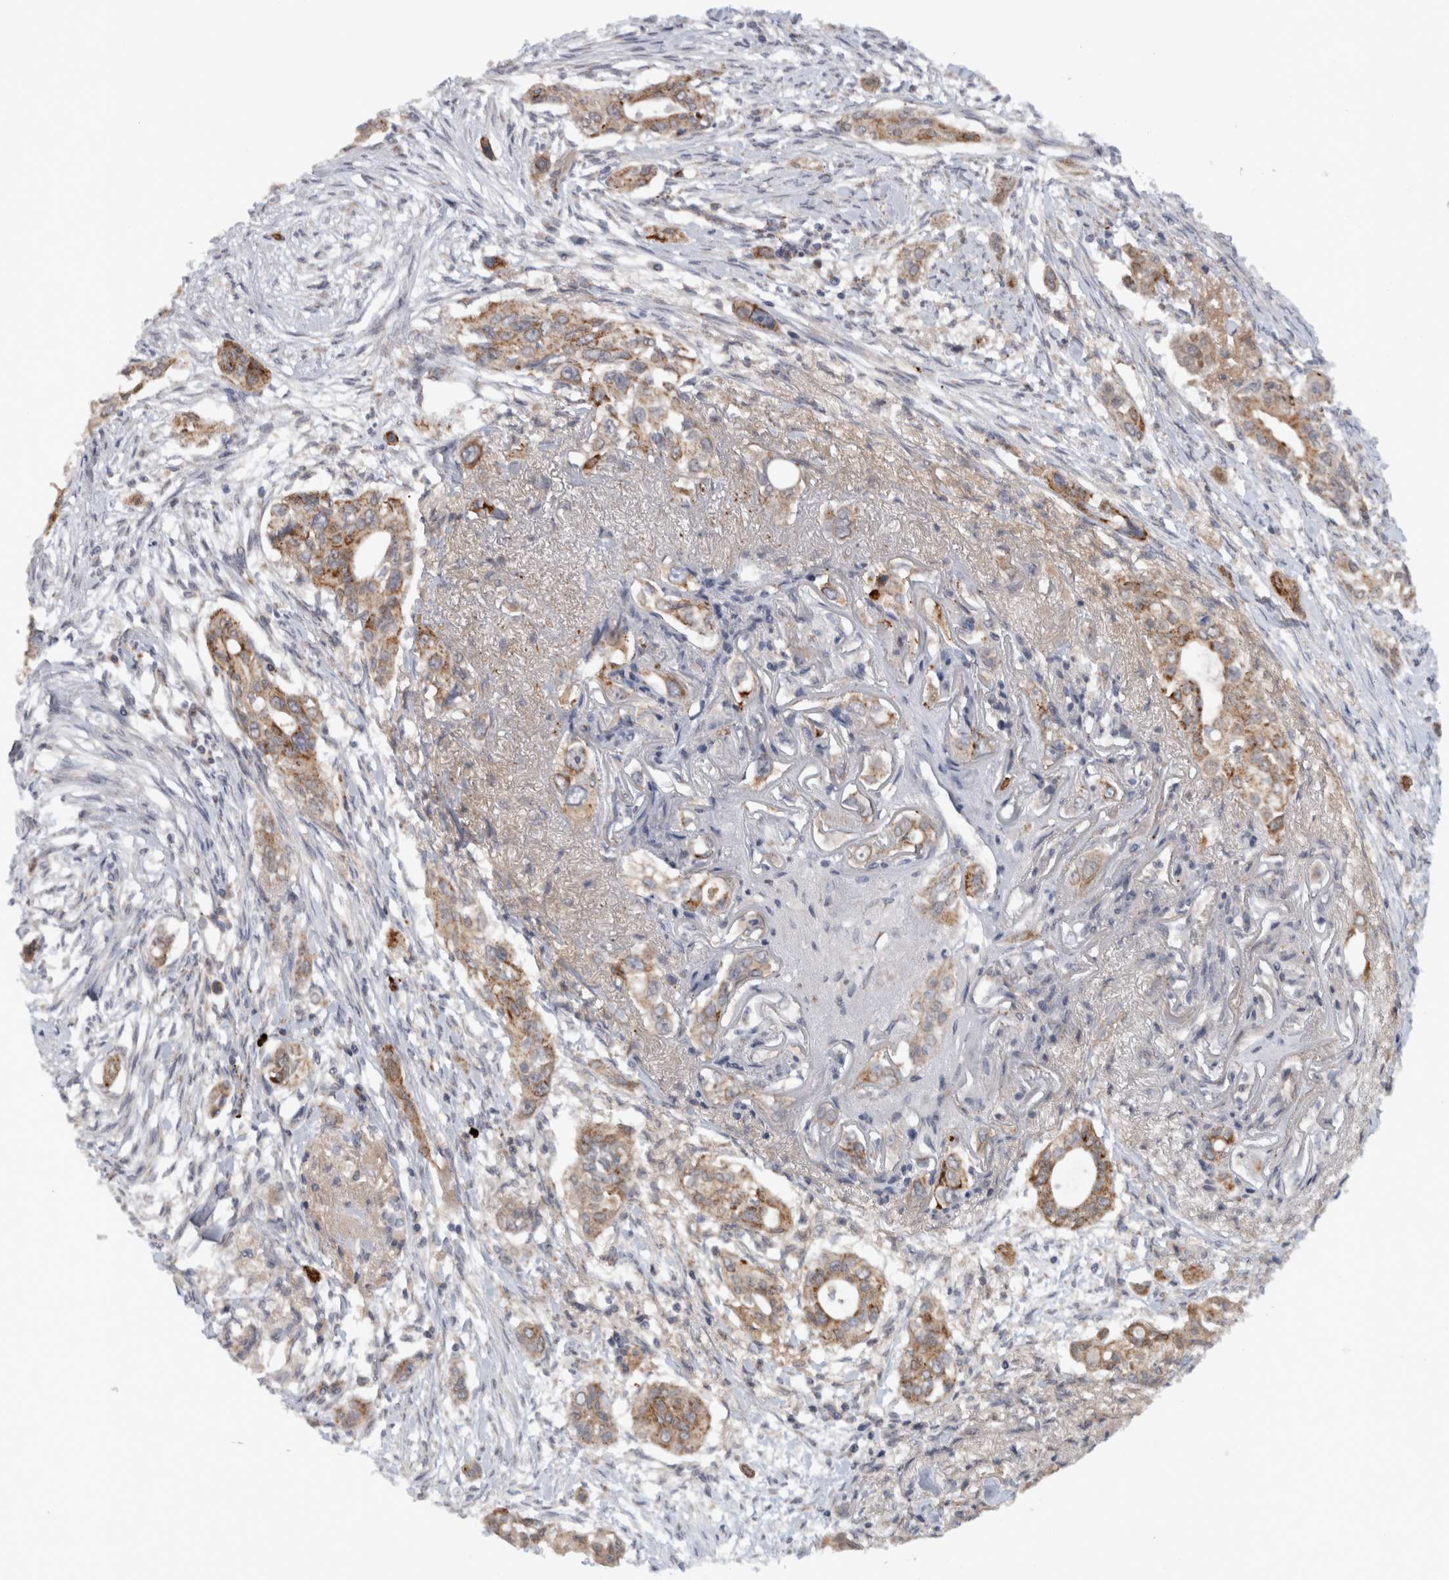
{"staining": {"intensity": "moderate", "quantity": ">75%", "location": "cytoplasmic/membranous"}, "tissue": "pancreatic cancer", "cell_type": "Tumor cells", "image_type": "cancer", "snomed": [{"axis": "morphology", "description": "Adenocarcinoma, NOS"}, {"axis": "topography", "description": "Pancreas"}], "caption": "Adenocarcinoma (pancreatic) was stained to show a protein in brown. There is medium levels of moderate cytoplasmic/membranous positivity in approximately >75% of tumor cells.", "gene": "RAB18", "patient": {"sex": "female", "age": 60}}